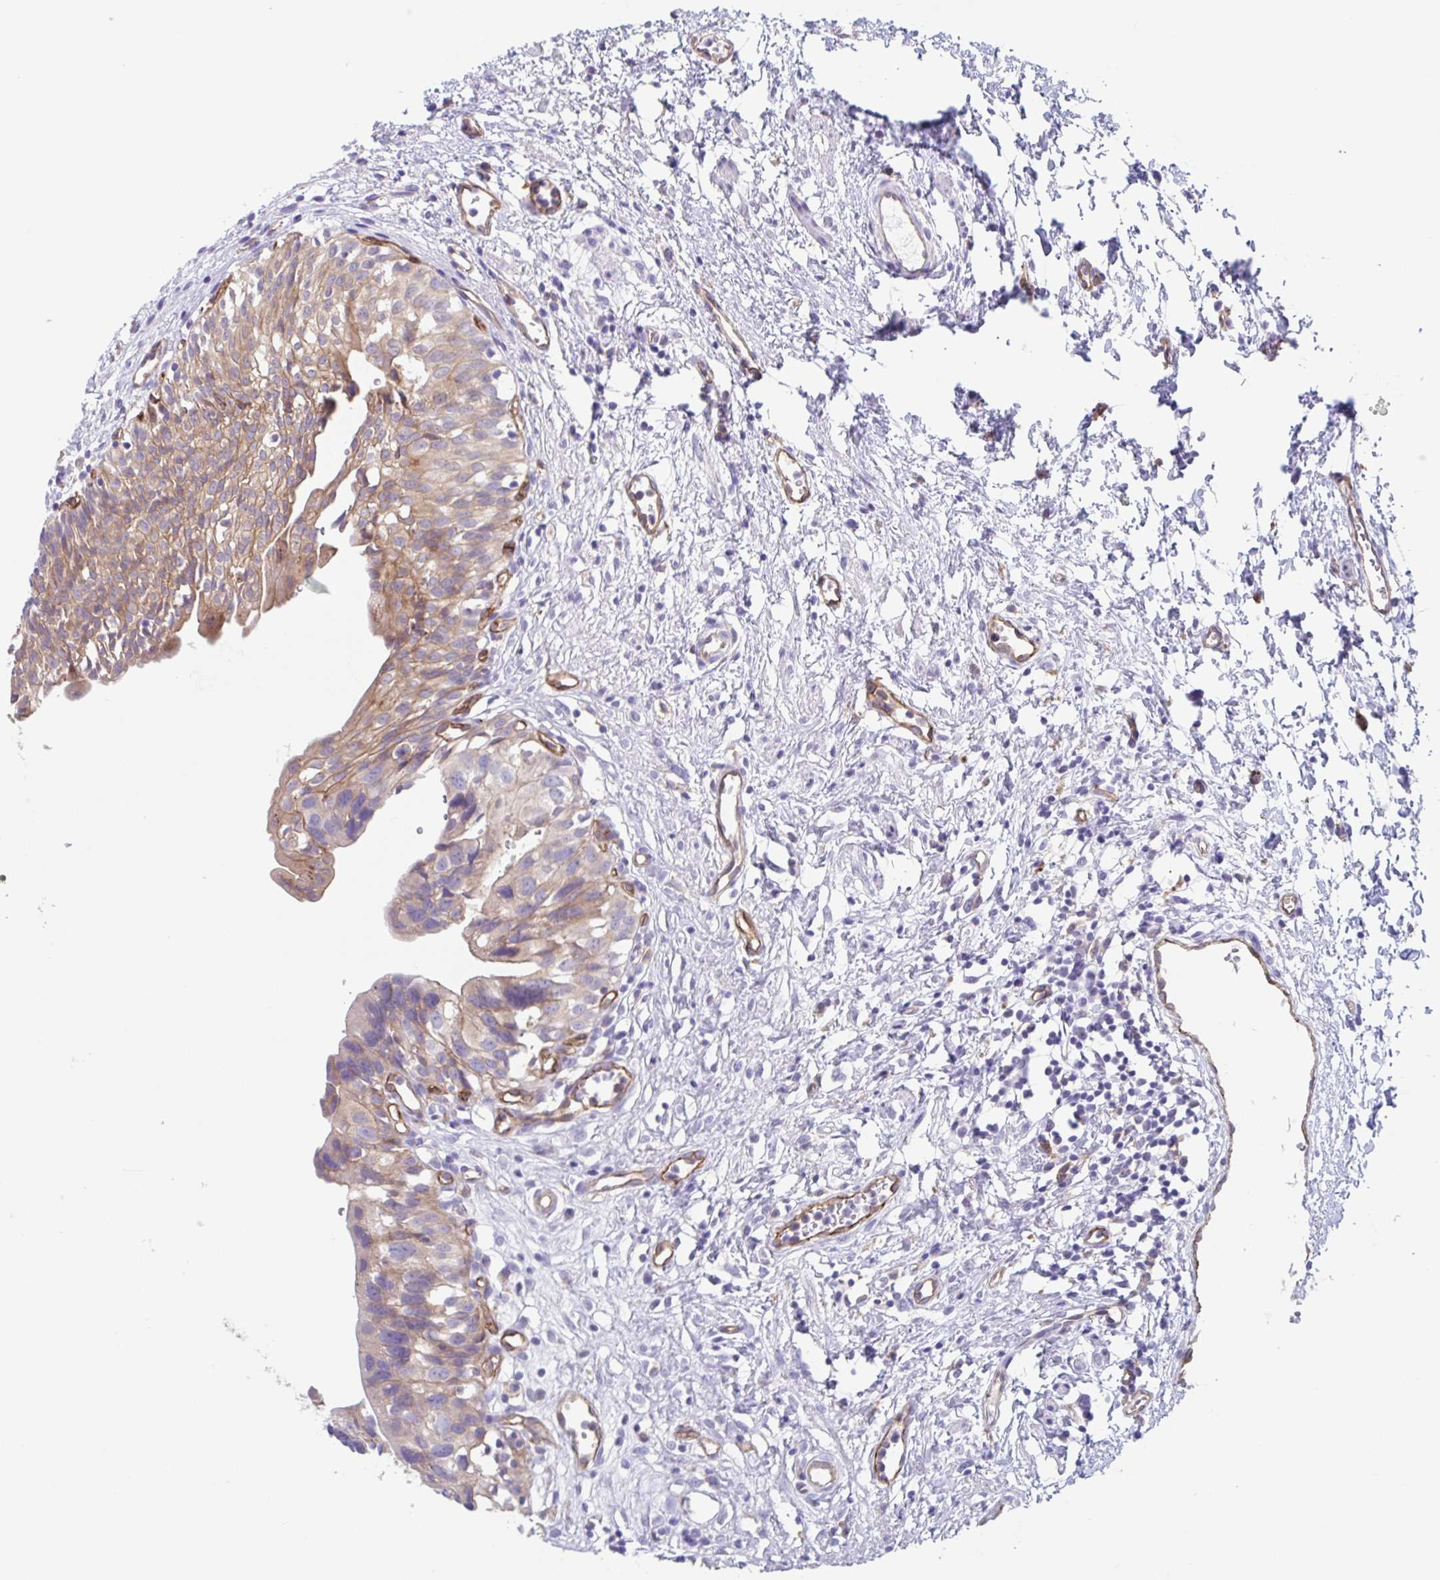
{"staining": {"intensity": "moderate", "quantity": "25%-75%", "location": "cytoplasmic/membranous"}, "tissue": "urinary bladder", "cell_type": "Urothelial cells", "image_type": "normal", "snomed": [{"axis": "morphology", "description": "Normal tissue, NOS"}, {"axis": "topography", "description": "Urinary bladder"}], "caption": "Urothelial cells reveal moderate cytoplasmic/membranous expression in about 25%-75% of cells in normal urinary bladder. (DAB (3,3'-diaminobenzidine) = brown stain, brightfield microscopy at high magnification).", "gene": "EHD4", "patient": {"sex": "male", "age": 51}}